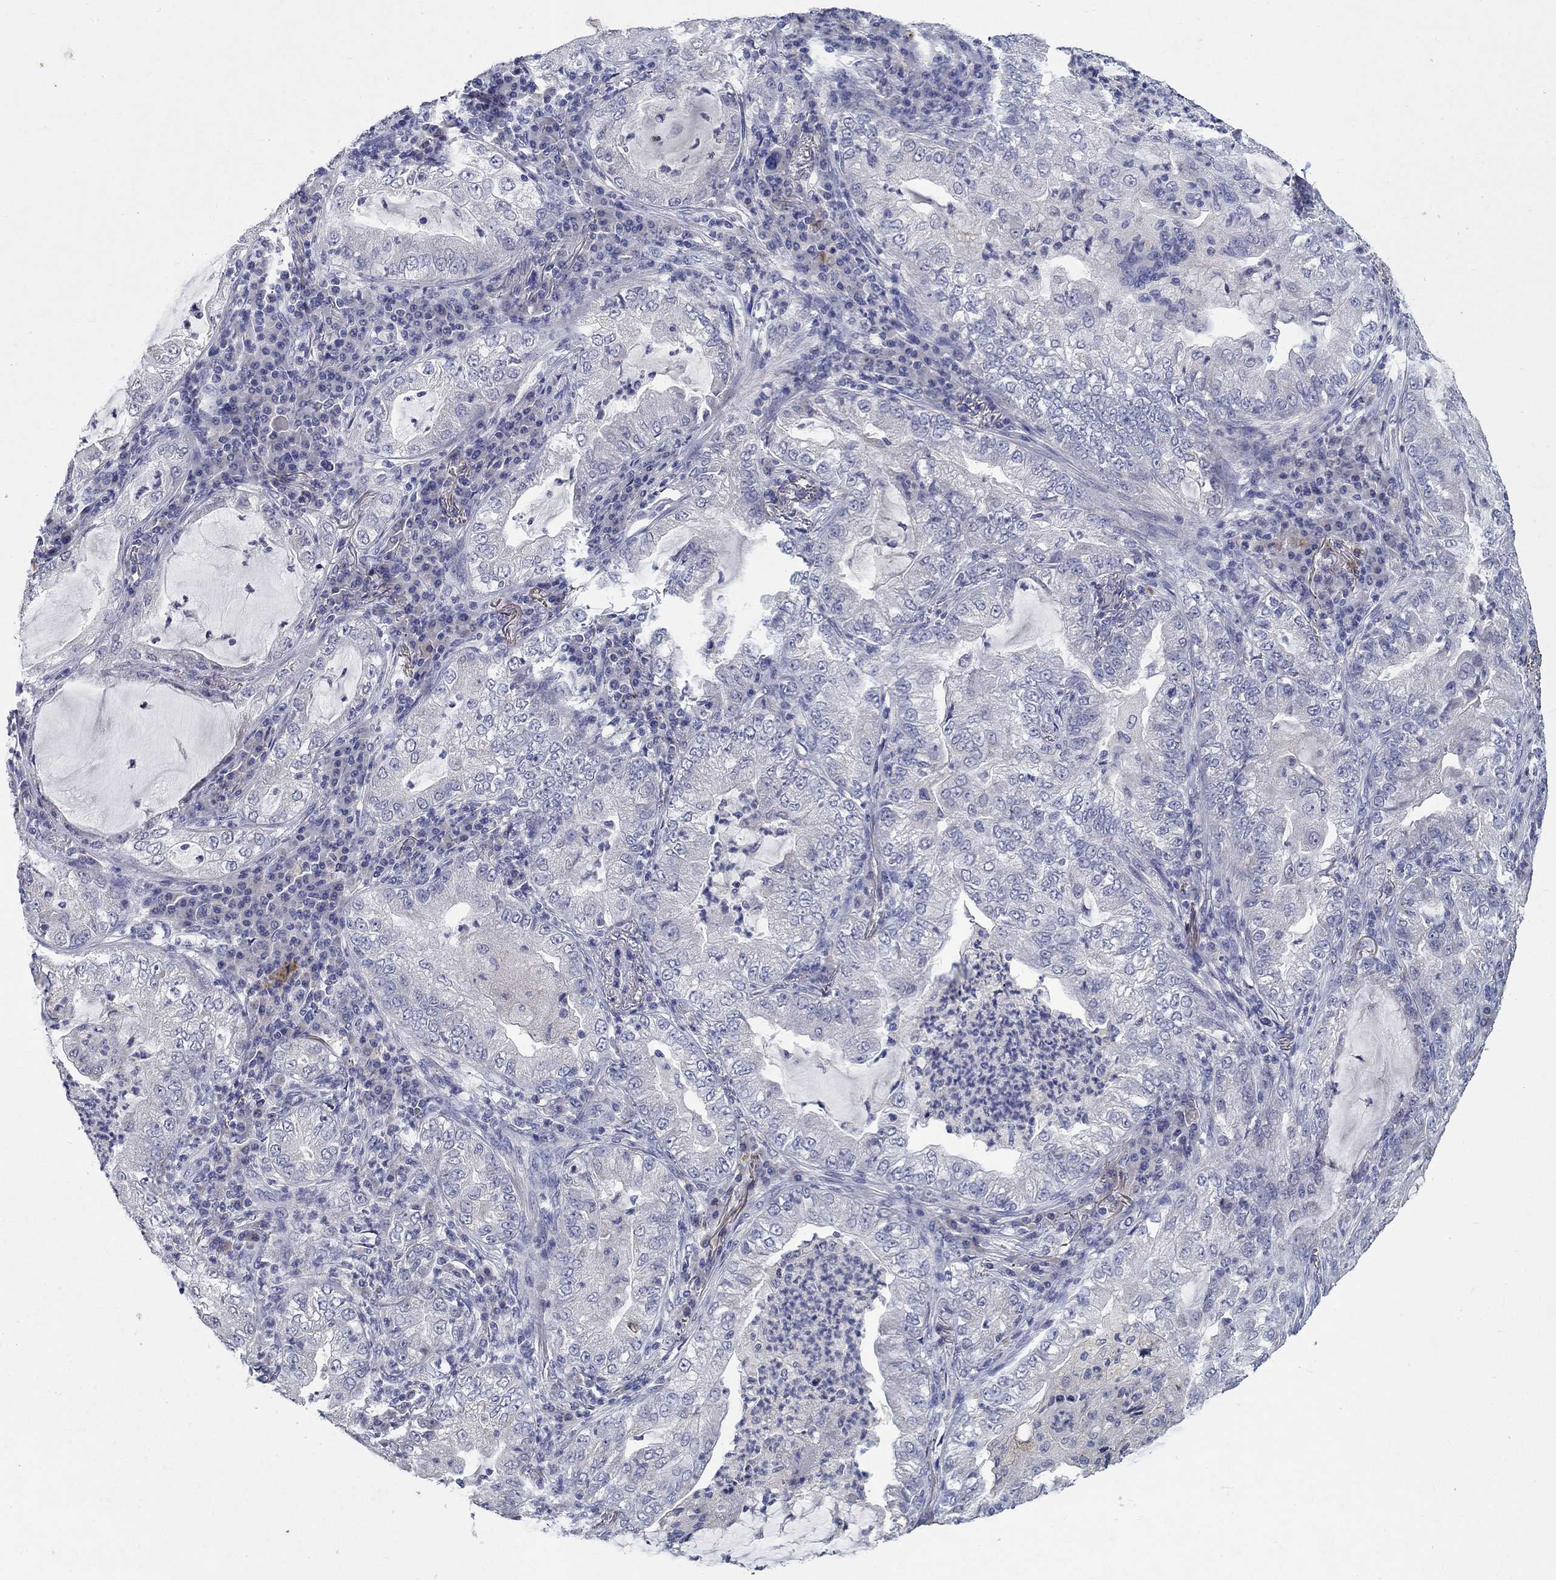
{"staining": {"intensity": "negative", "quantity": "none", "location": "none"}, "tissue": "lung cancer", "cell_type": "Tumor cells", "image_type": "cancer", "snomed": [{"axis": "morphology", "description": "Adenocarcinoma, NOS"}, {"axis": "topography", "description": "Lung"}], "caption": "Photomicrograph shows no protein positivity in tumor cells of lung cancer tissue.", "gene": "PROZ", "patient": {"sex": "female", "age": 73}}